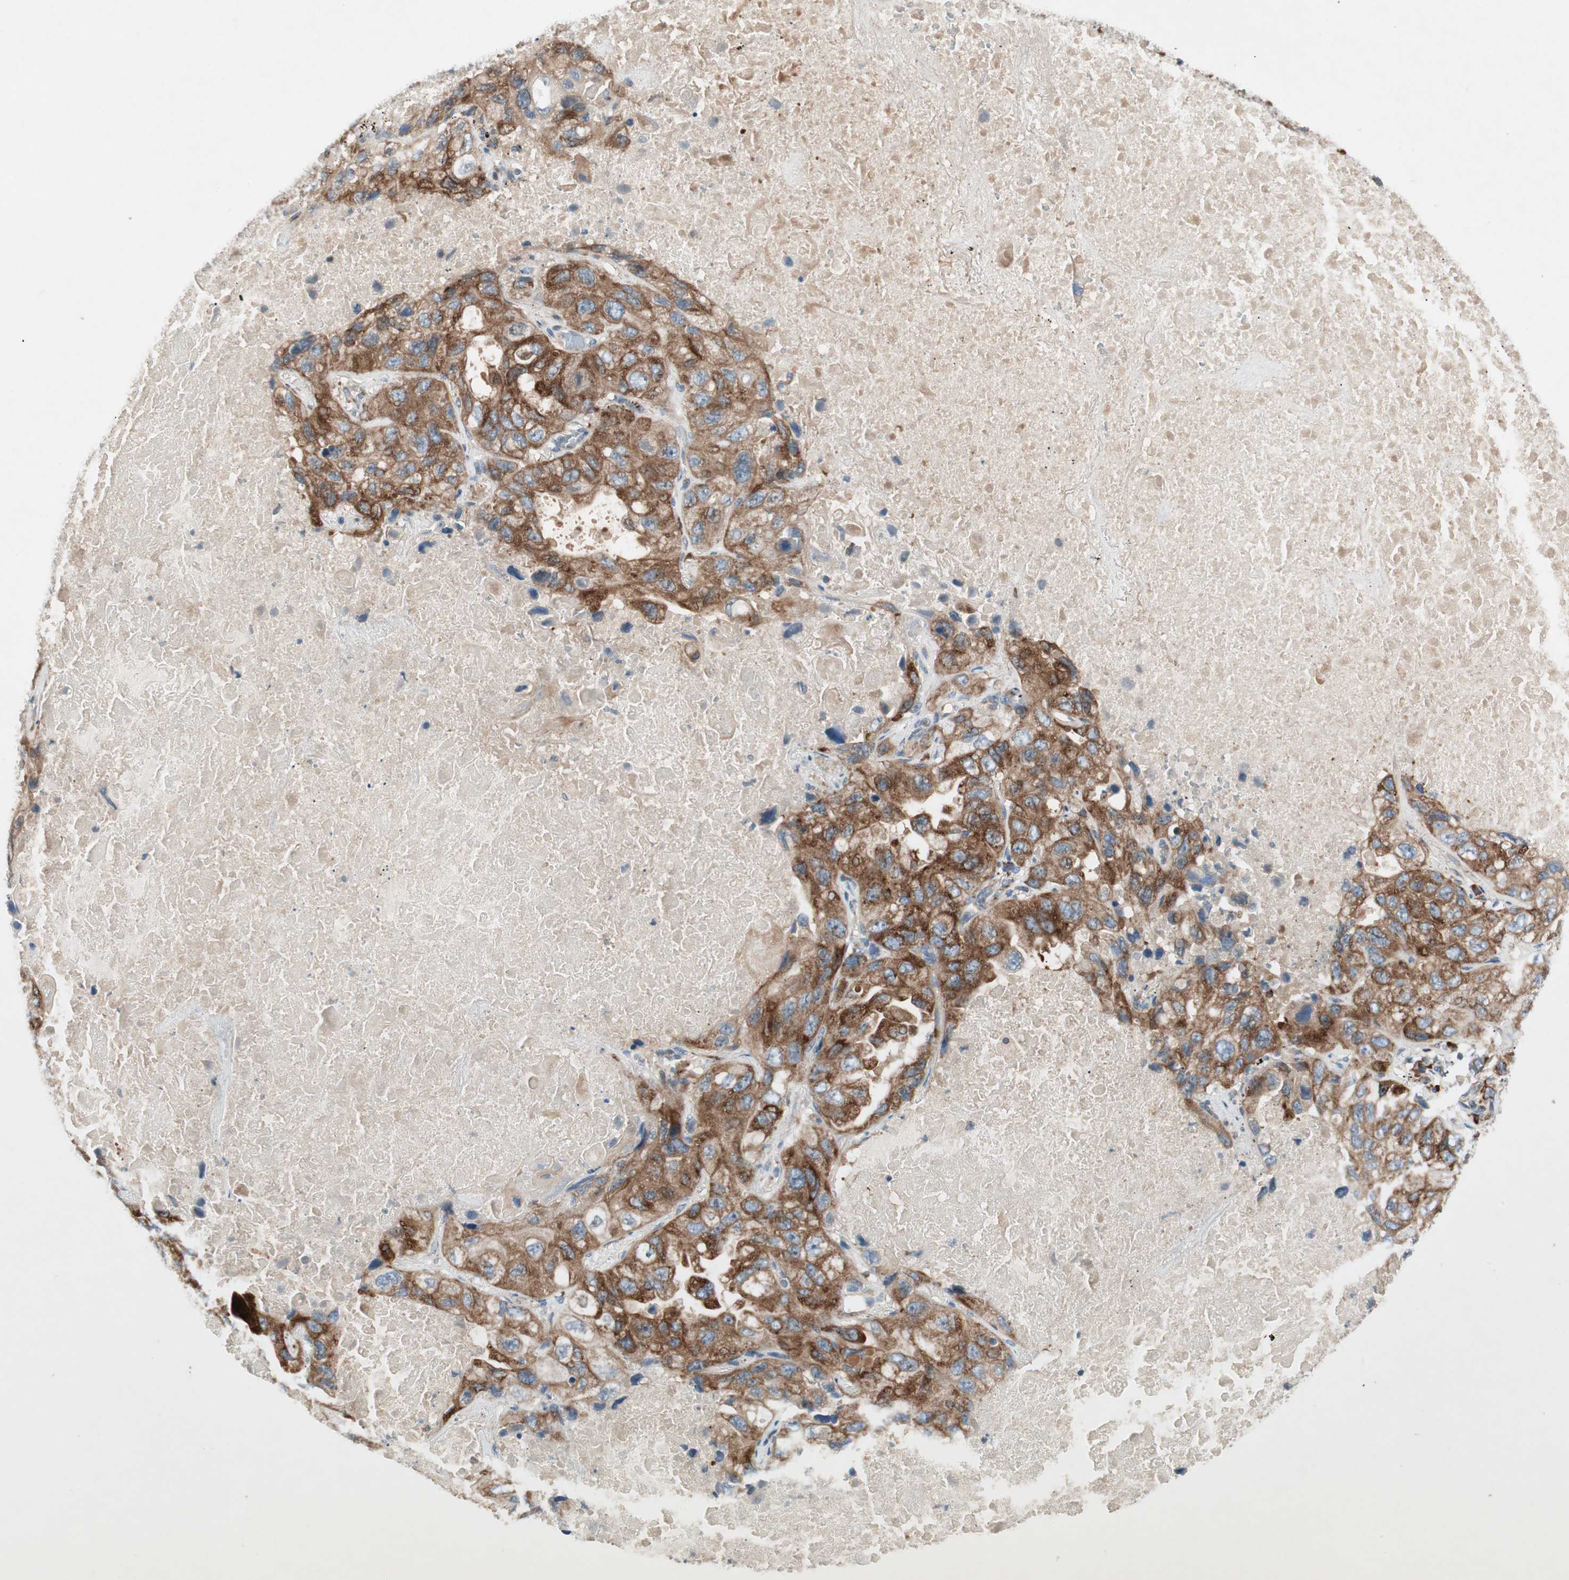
{"staining": {"intensity": "strong", "quantity": ">75%", "location": "cytoplasmic/membranous"}, "tissue": "lung cancer", "cell_type": "Tumor cells", "image_type": "cancer", "snomed": [{"axis": "morphology", "description": "Squamous cell carcinoma, NOS"}, {"axis": "topography", "description": "Lung"}], "caption": "Immunohistochemistry (IHC) image of neoplastic tissue: squamous cell carcinoma (lung) stained using IHC exhibits high levels of strong protein expression localized specifically in the cytoplasmic/membranous of tumor cells, appearing as a cytoplasmic/membranous brown color.", "gene": "APOO", "patient": {"sex": "female", "age": 73}}